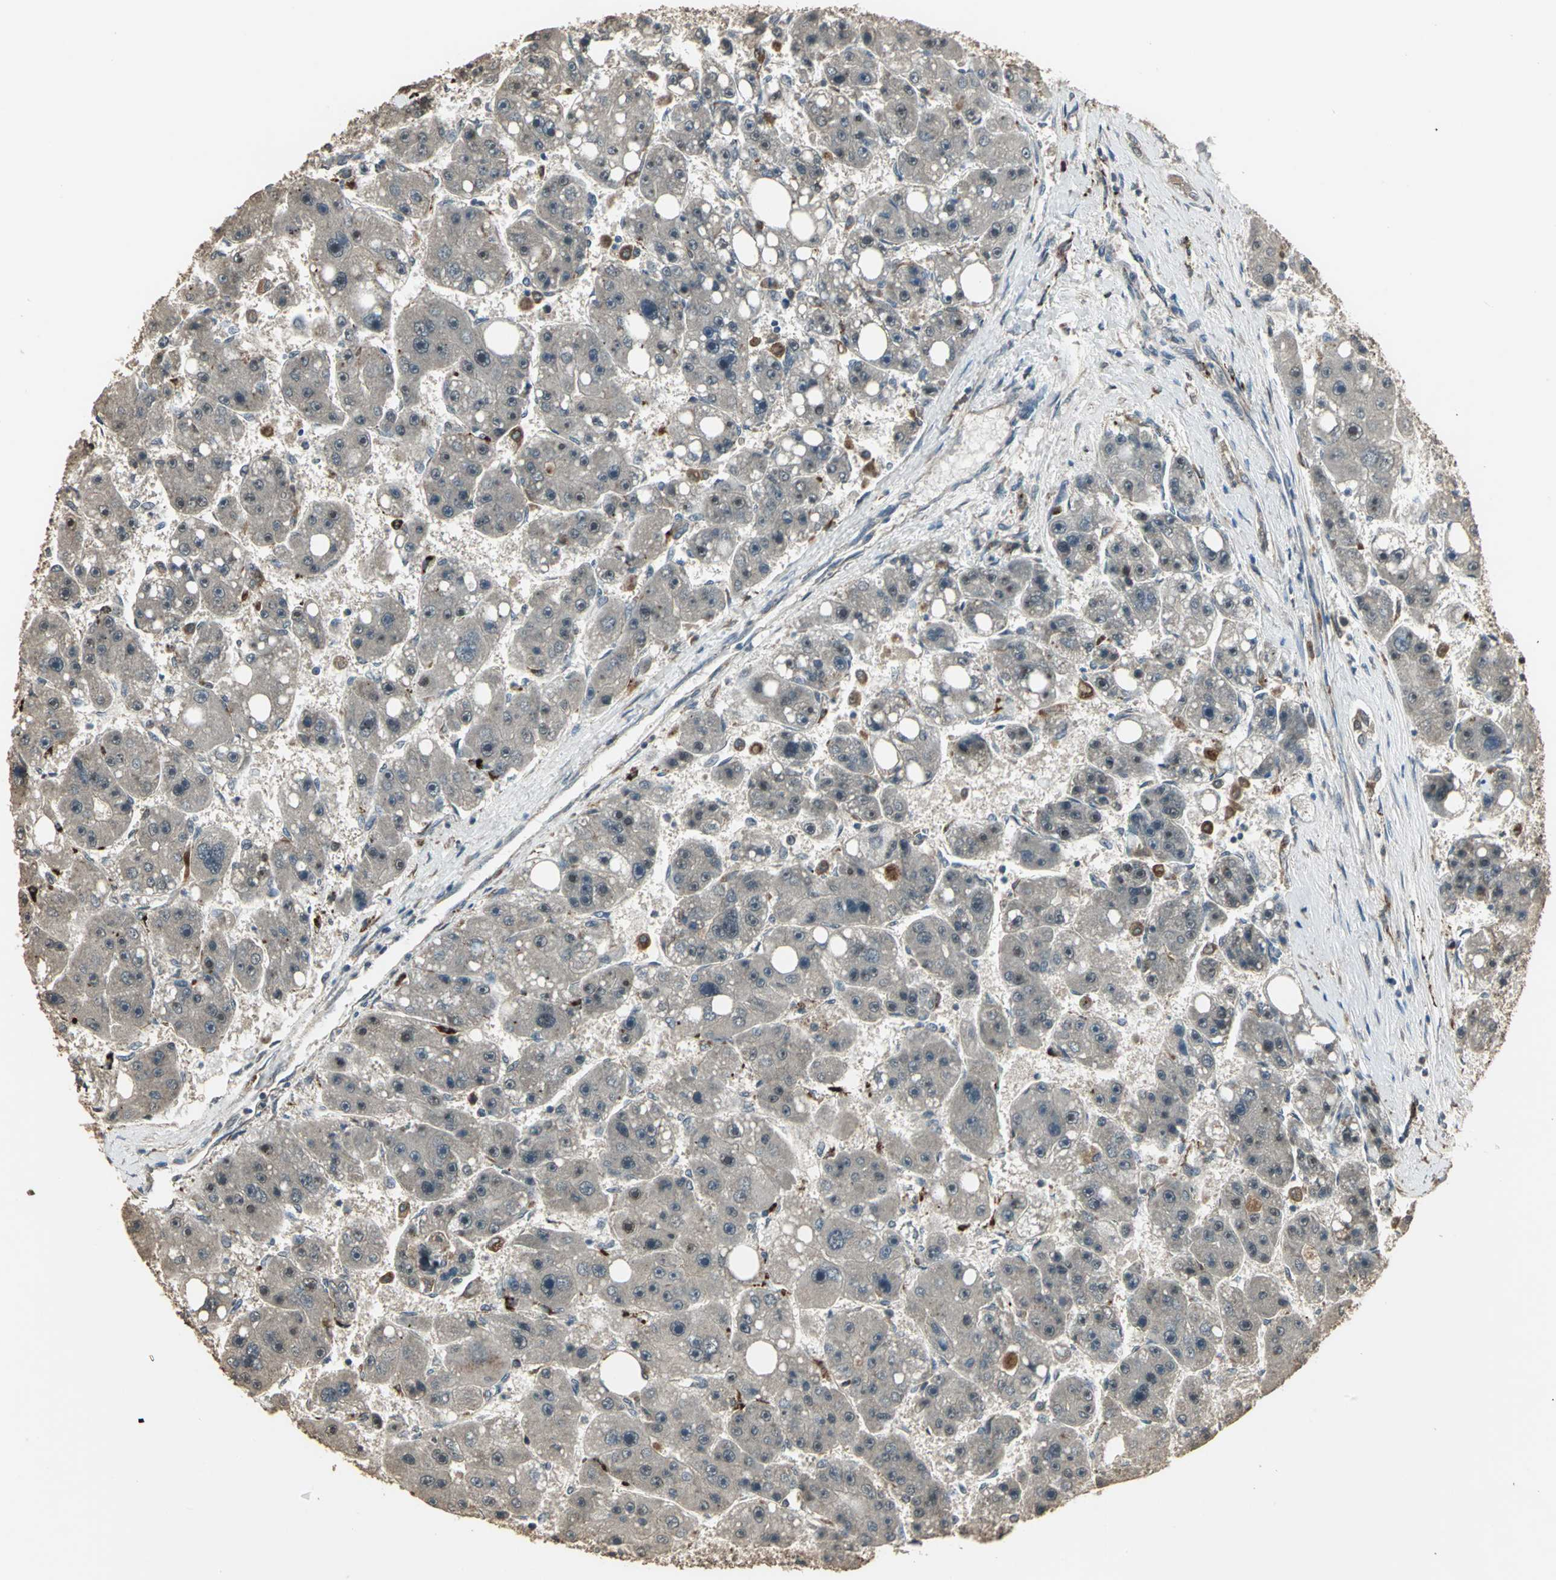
{"staining": {"intensity": "weak", "quantity": "<25%", "location": "cytoplasmic/membranous"}, "tissue": "liver cancer", "cell_type": "Tumor cells", "image_type": "cancer", "snomed": [{"axis": "morphology", "description": "Carcinoma, Hepatocellular, NOS"}, {"axis": "topography", "description": "Liver"}], "caption": "IHC image of liver cancer (hepatocellular carcinoma) stained for a protein (brown), which displays no positivity in tumor cells.", "gene": "UCHL5", "patient": {"sex": "female", "age": 61}}